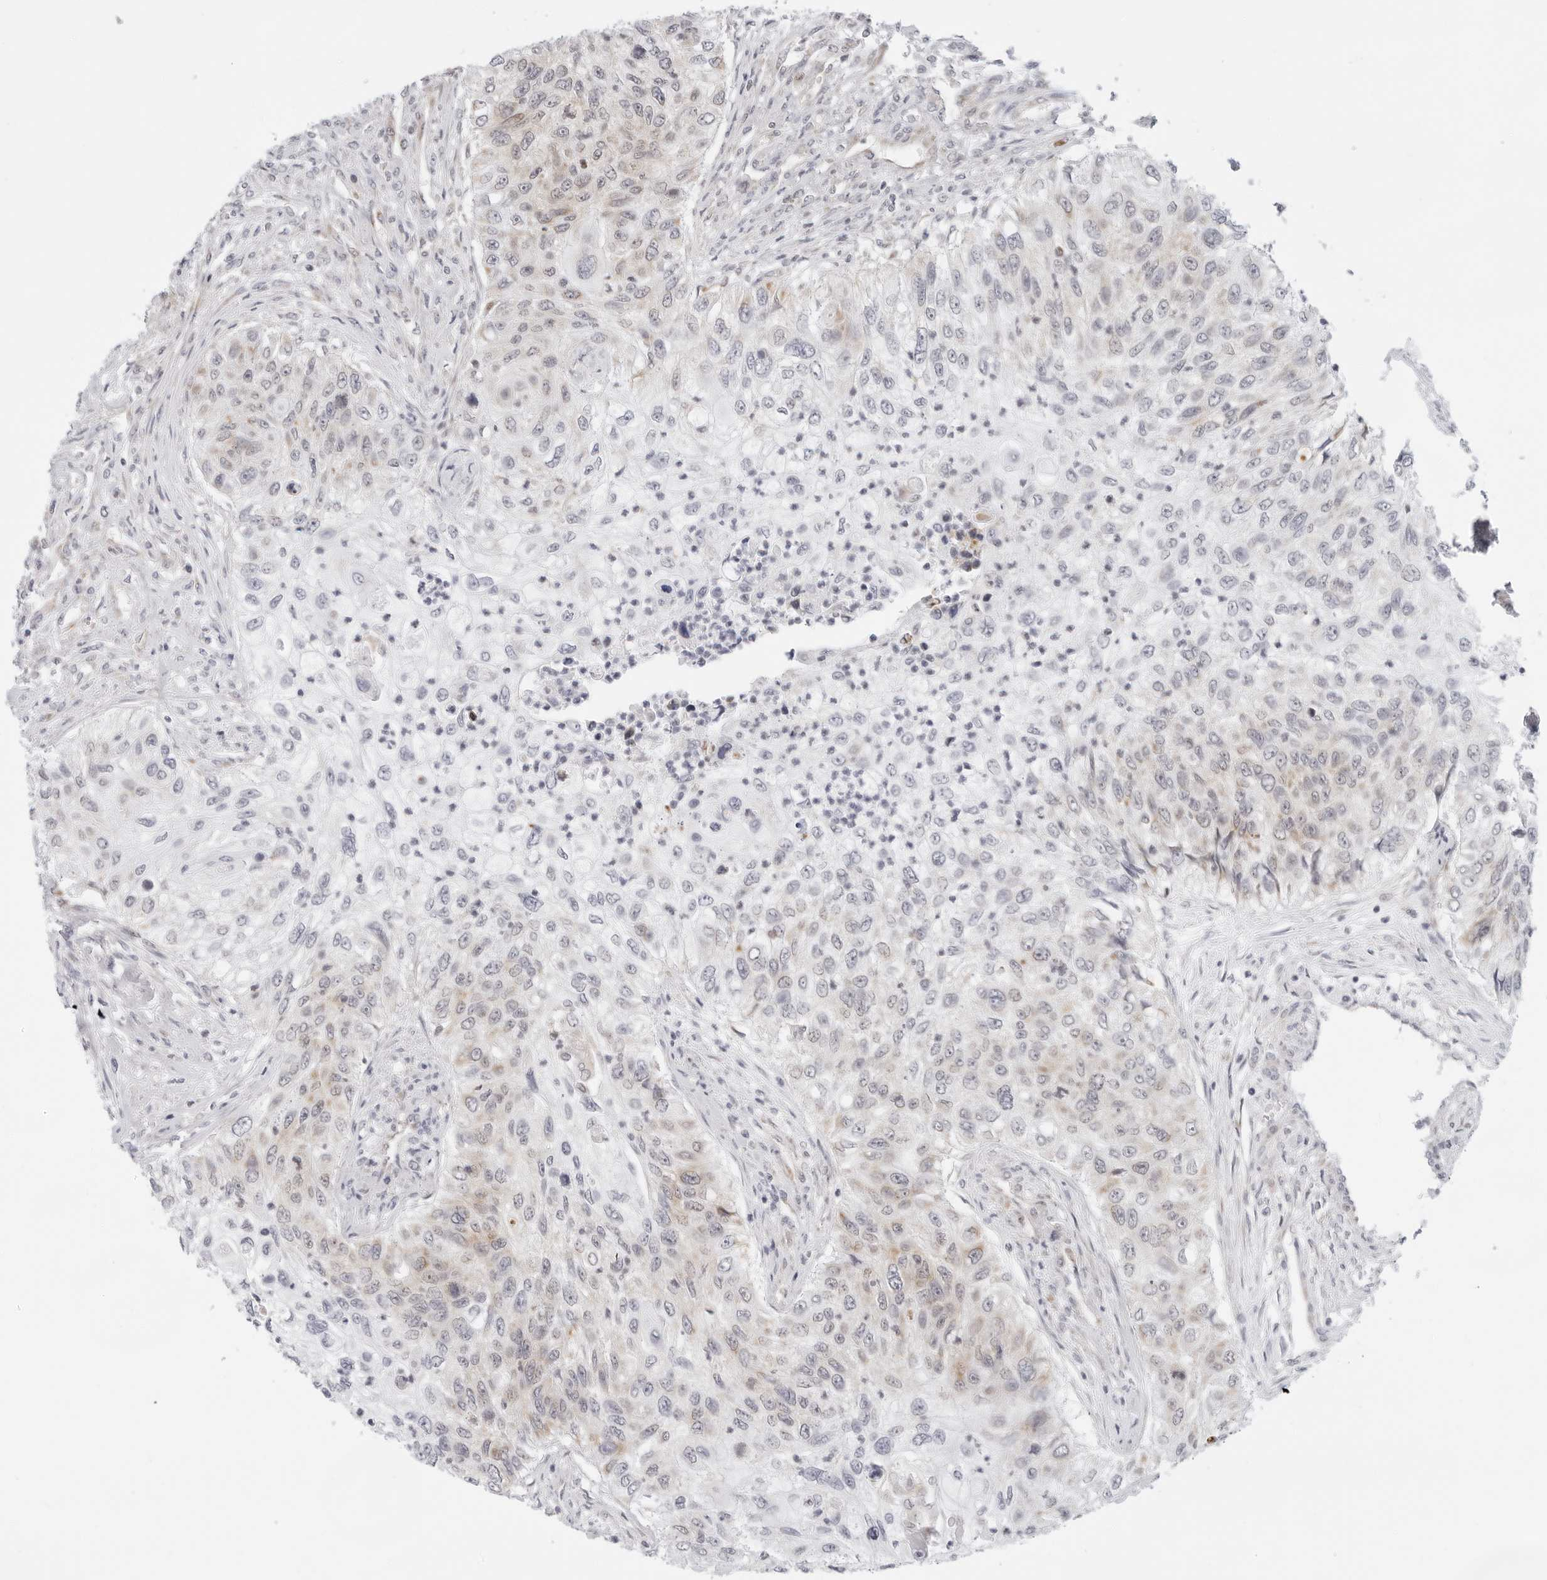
{"staining": {"intensity": "weak", "quantity": "25%-75%", "location": "cytoplasmic/membranous"}, "tissue": "urothelial cancer", "cell_type": "Tumor cells", "image_type": "cancer", "snomed": [{"axis": "morphology", "description": "Urothelial carcinoma, High grade"}, {"axis": "topography", "description": "Urinary bladder"}], "caption": "DAB (3,3'-diaminobenzidine) immunohistochemical staining of high-grade urothelial carcinoma exhibits weak cytoplasmic/membranous protein positivity in about 25%-75% of tumor cells.", "gene": "CIART", "patient": {"sex": "female", "age": 60}}